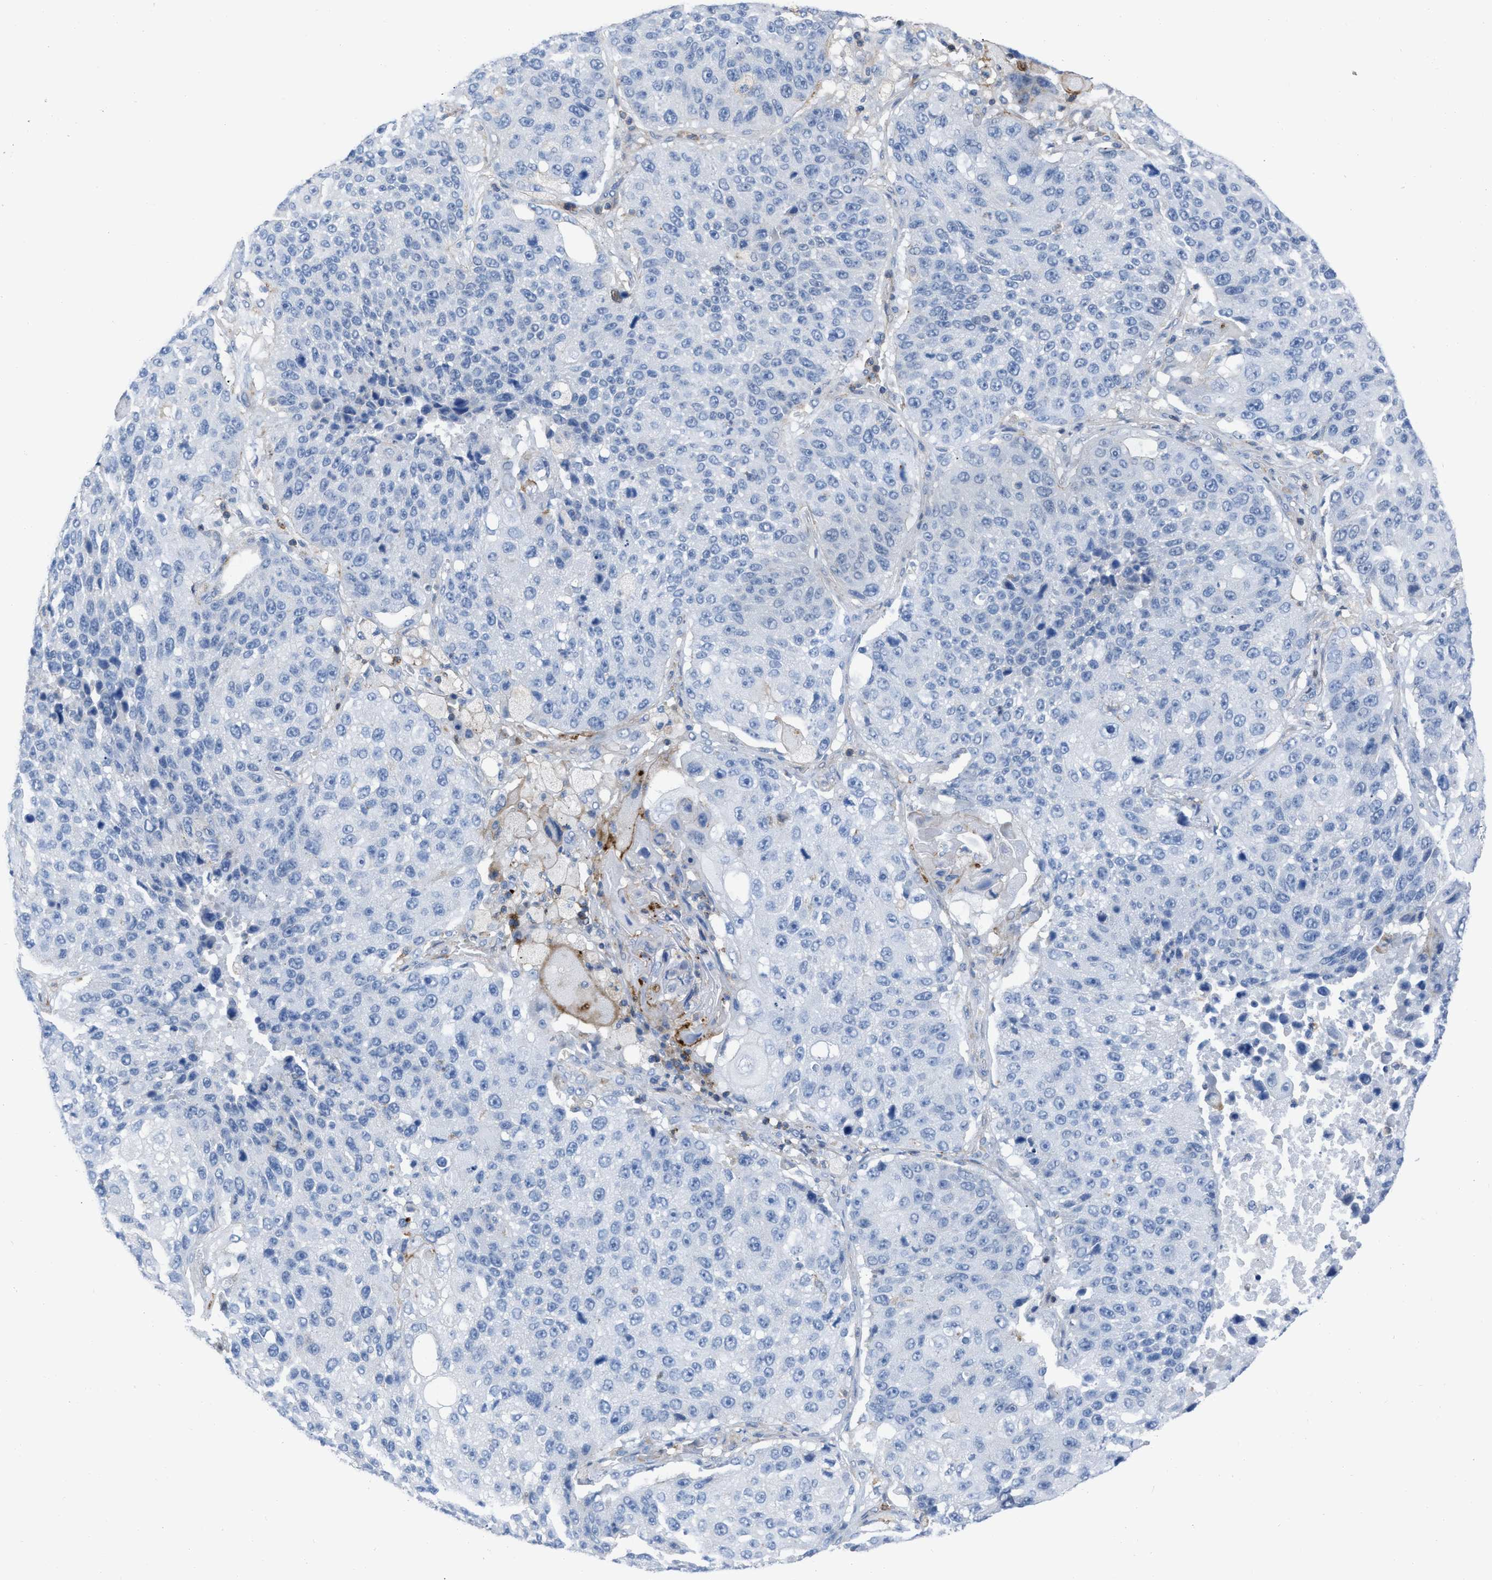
{"staining": {"intensity": "negative", "quantity": "none", "location": "none"}, "tissue": "lung cancer", "cell_type": "Tumor cells", "image_type": "cancer", "snomed": [{"axis": "morphology", "description": "Squamous cell carcinoma, NOS"}, {"axis": "topography", "description": "Lung"}], "caption": "The immunohistochemistry (IHC) micrograph has no significant positivity in tumor cells of lung cancer (squamous cell carcinoma) tissue.", "gene": "PRMT2", "patient": {"sex": "male", "age": 61}}